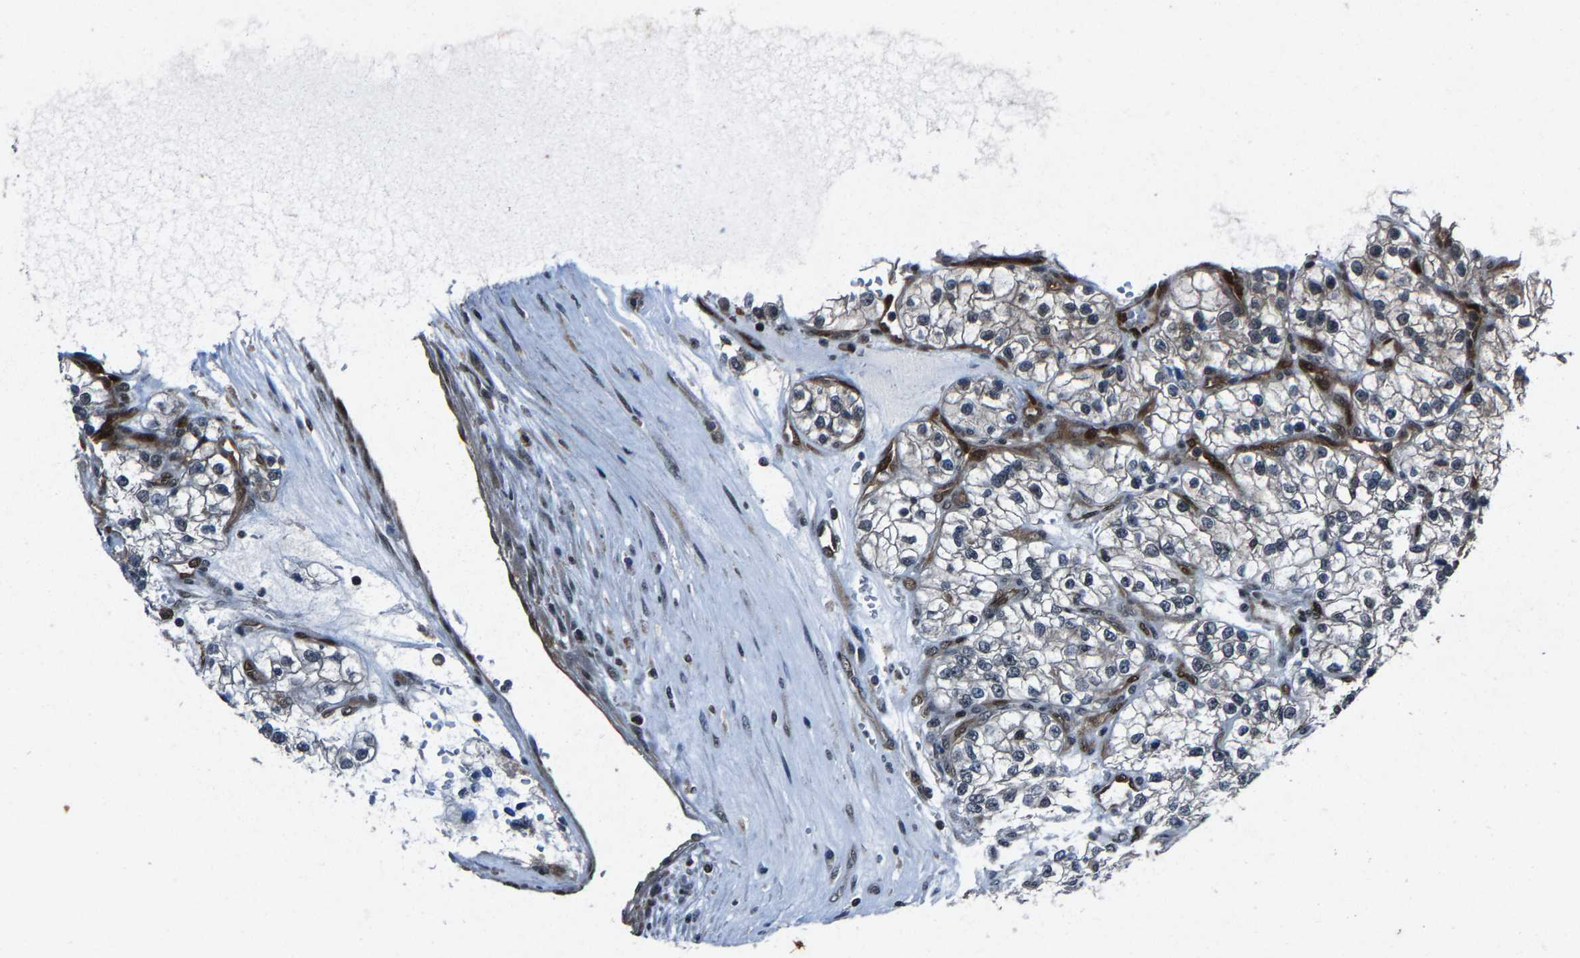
{"staining": {"intensity": "negative", "quantity": "none", "location": "none"}, "tissue": "renal cancer", "cell_type": "Tumor cells", "image_type": "cancer", "snomed": [{"axis": "morphology", "description": "Adenocarcinoma, NOS"}, {"axis": "topography", "description": "Kidney"}], "caption": "The histopathology image exhibits no staining of tumor cells in renal cancer (adenocarcinoma). (DAB (3,3'-diaminobenzidine) immunohistochemistry (IHC), high magnification).", "gene": "ATXN3", "patient": {"sex": "female", "age": 57}}